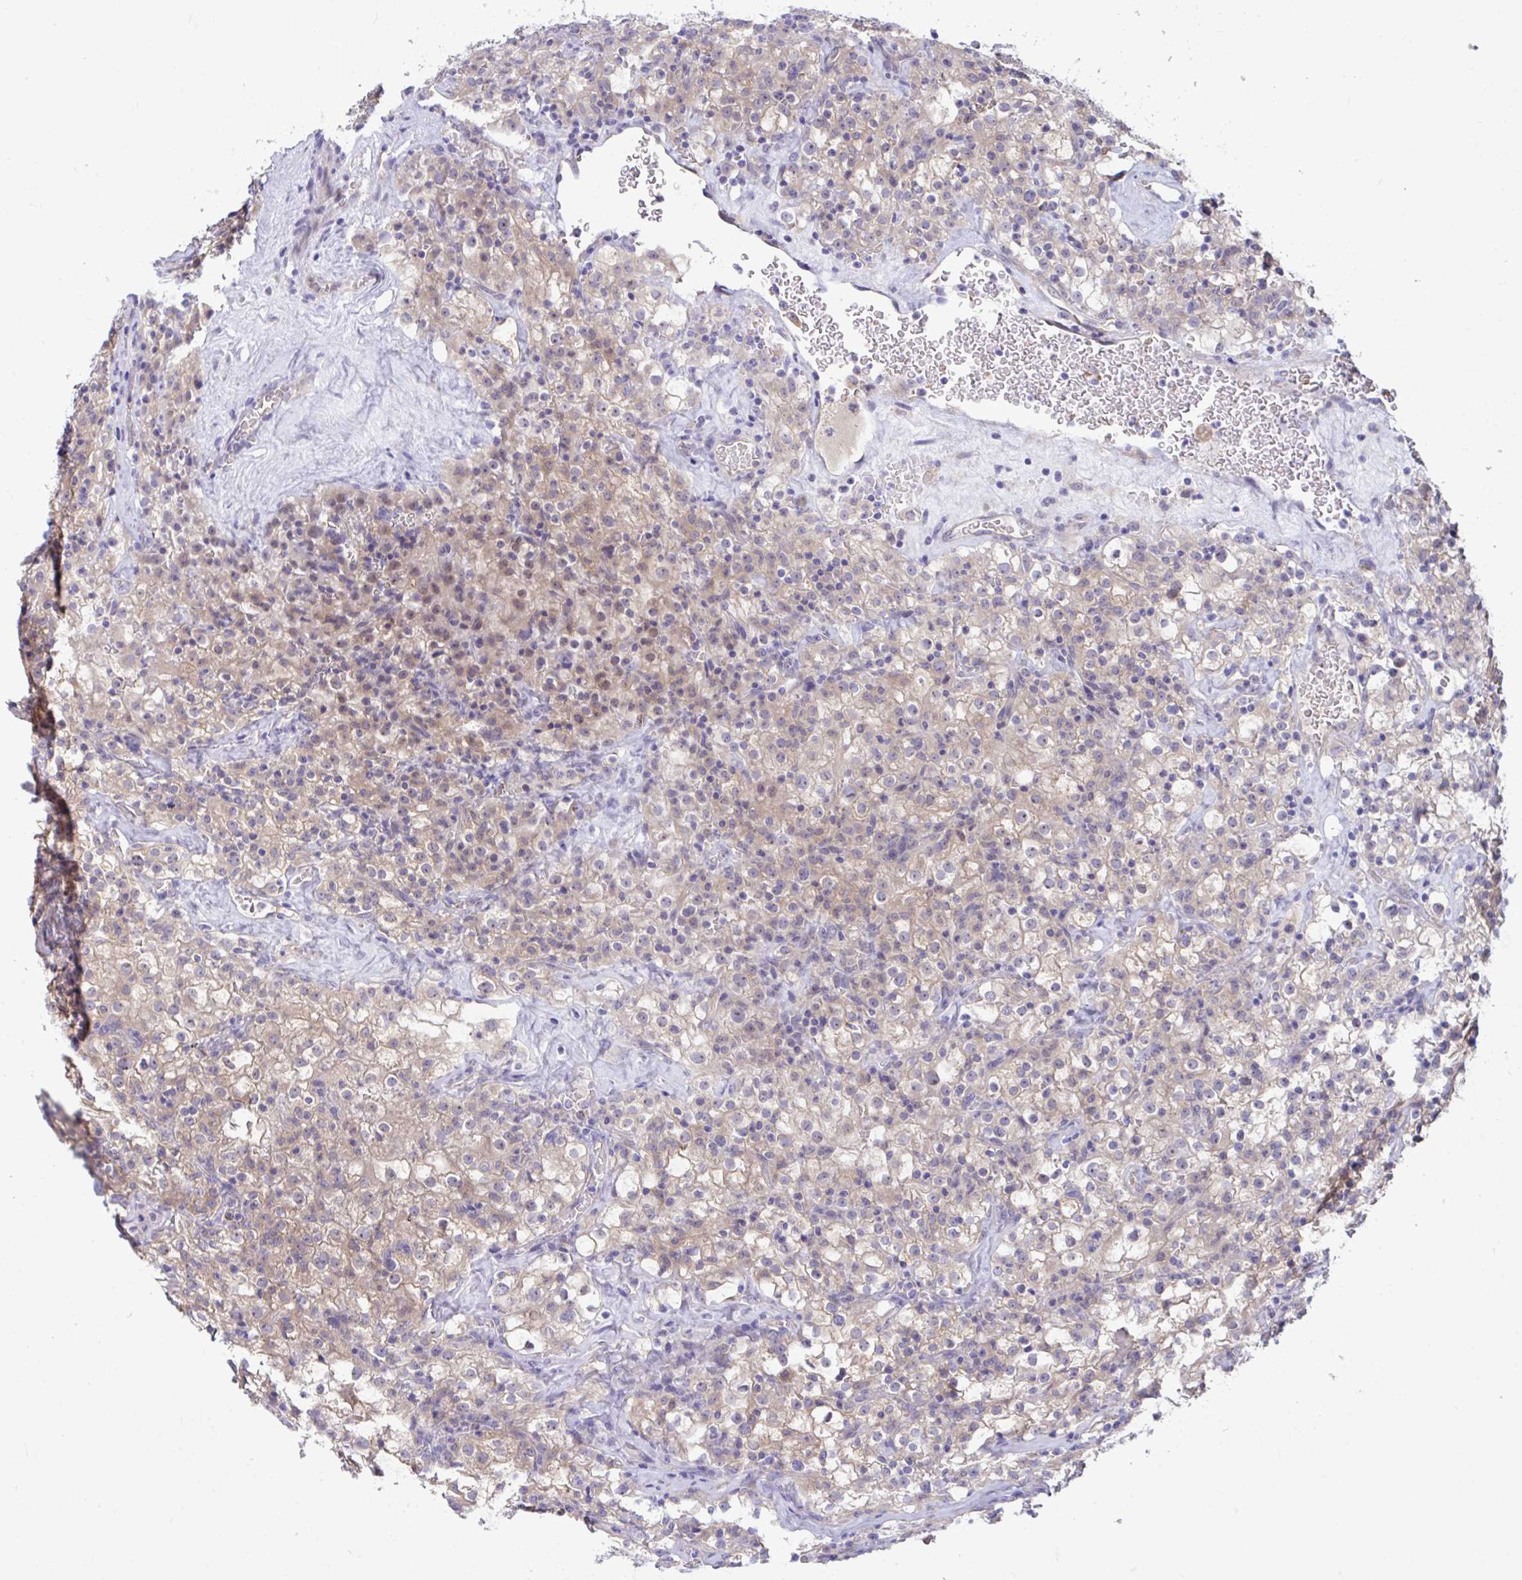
{"staining": {"intensity": "weak", "quantity": ">75%", "location": "cytoplasmic/membranous,nuclear"}, "tissue": "renal cancer", "cell_type": "Tumor cells", "image_type": "cancer", "snomed": [{"axis": "morphology", "description": "Adenocarcinoma, NOS"}, {"axis": "topography", "description": "Kidney"}], "caption": "A low amount of weak cytoplasmic/membranous and nuclear expression is present in about >75% of tumor cells in renal cancer (adenocarcinoma) tissue. The staining was performed using DAB to visualize the protein expression in brown, while the nuclei were stained in blue with hematoxylin (Magnification: 20x).", "gene": "CENPQ", "patient": {"sex": "female", "age": 74}}